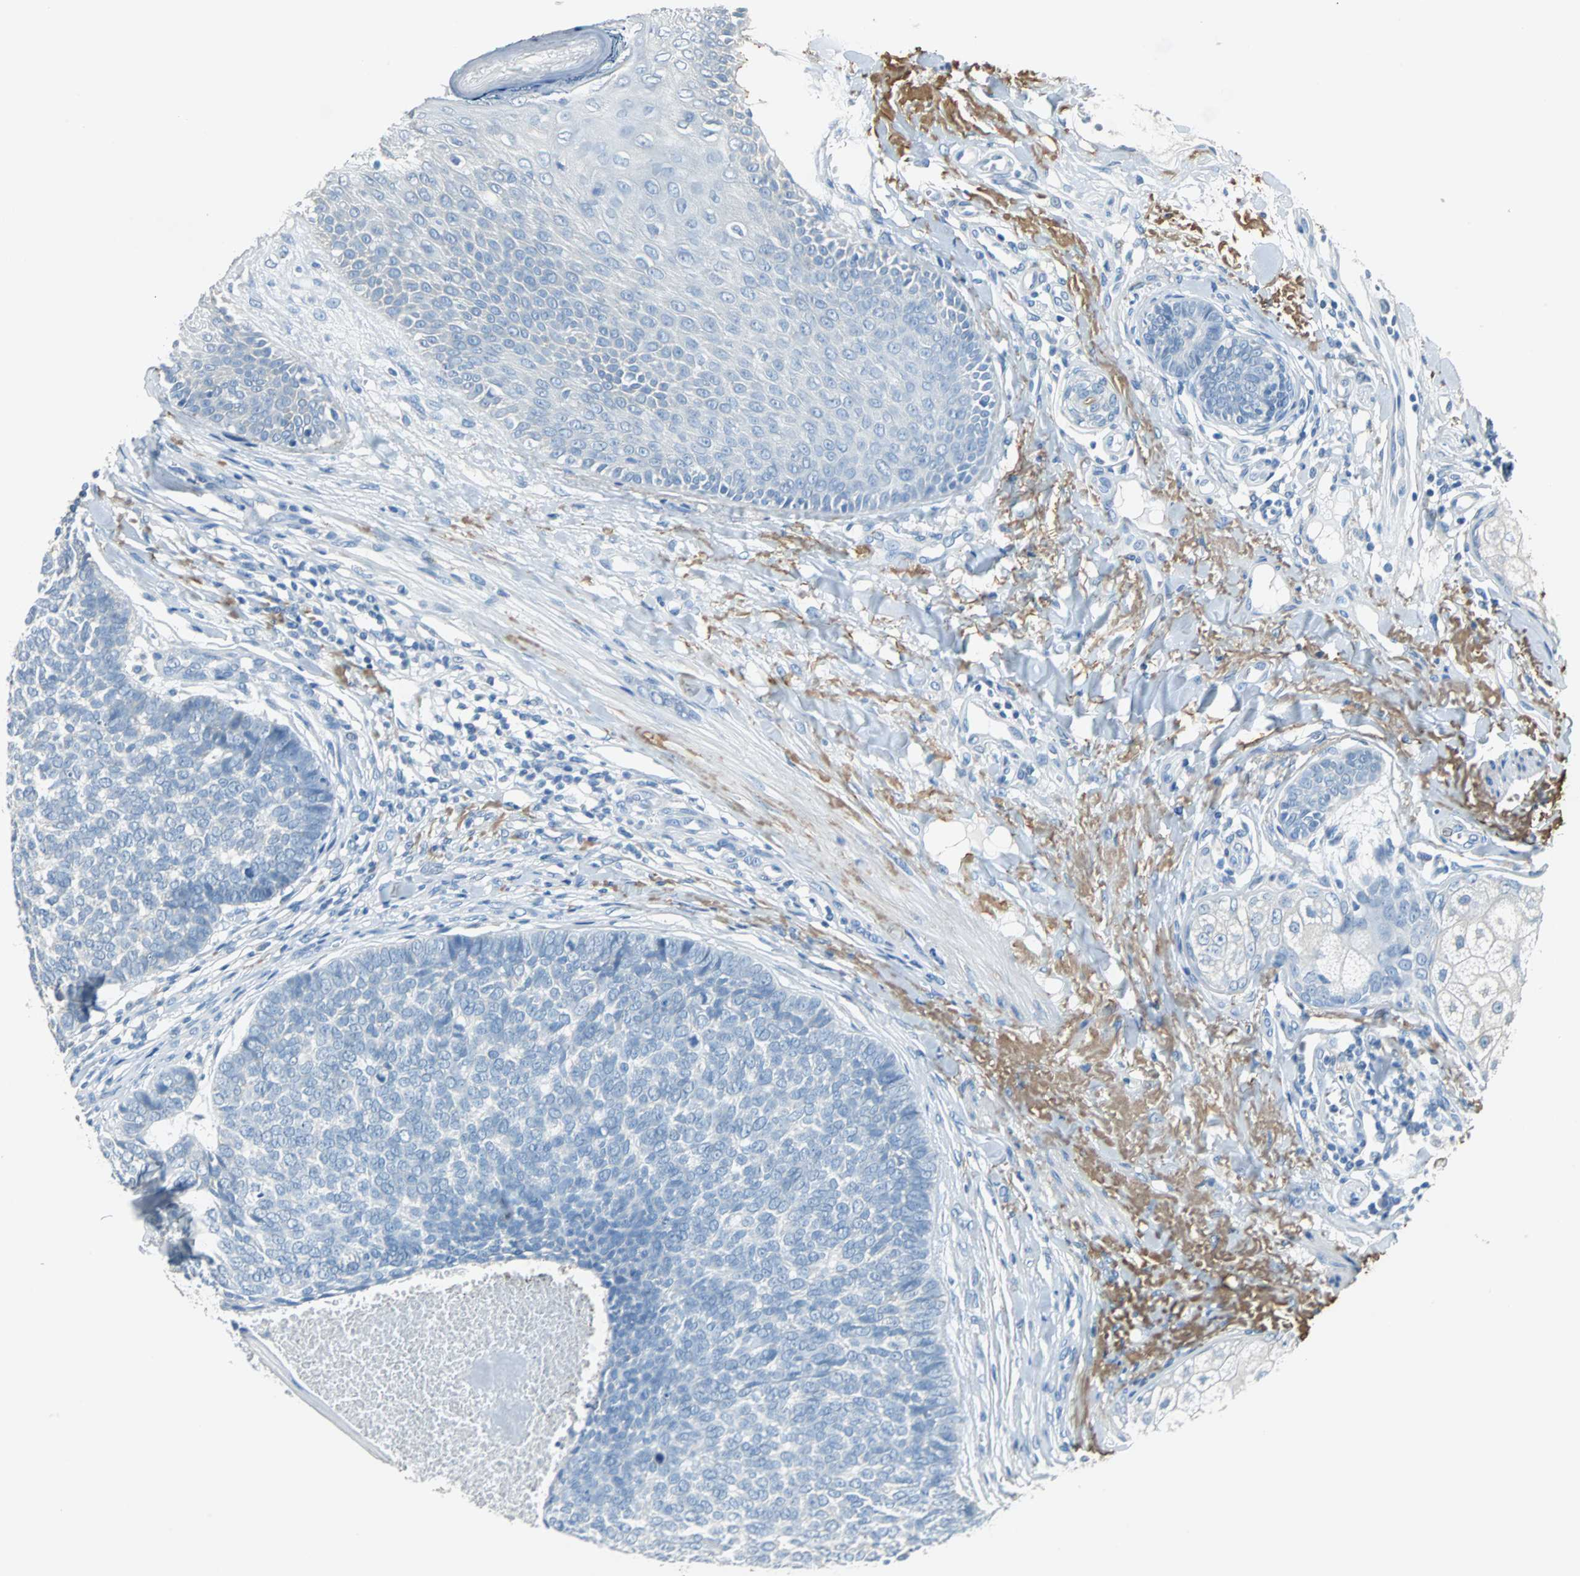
{"staining": {"intensity": "negative", "quantity": "none", "location": "none"}, "tissue": "skin cancer", "cell_type": "Tumor cells", "image_type": "cancer", "snomed": [{"axis": "morphology", "description": "Basal cell carcinoma"}, {"axis": "topography", "description": "Skin"}], "caption": "This is an immunohistochemistry (IHC) micrograph of skin basal cell carcinoma. There is no positivity in tumor cells.", "gene": "MUC7", "patient": {"sex": "male", "age": 84}}